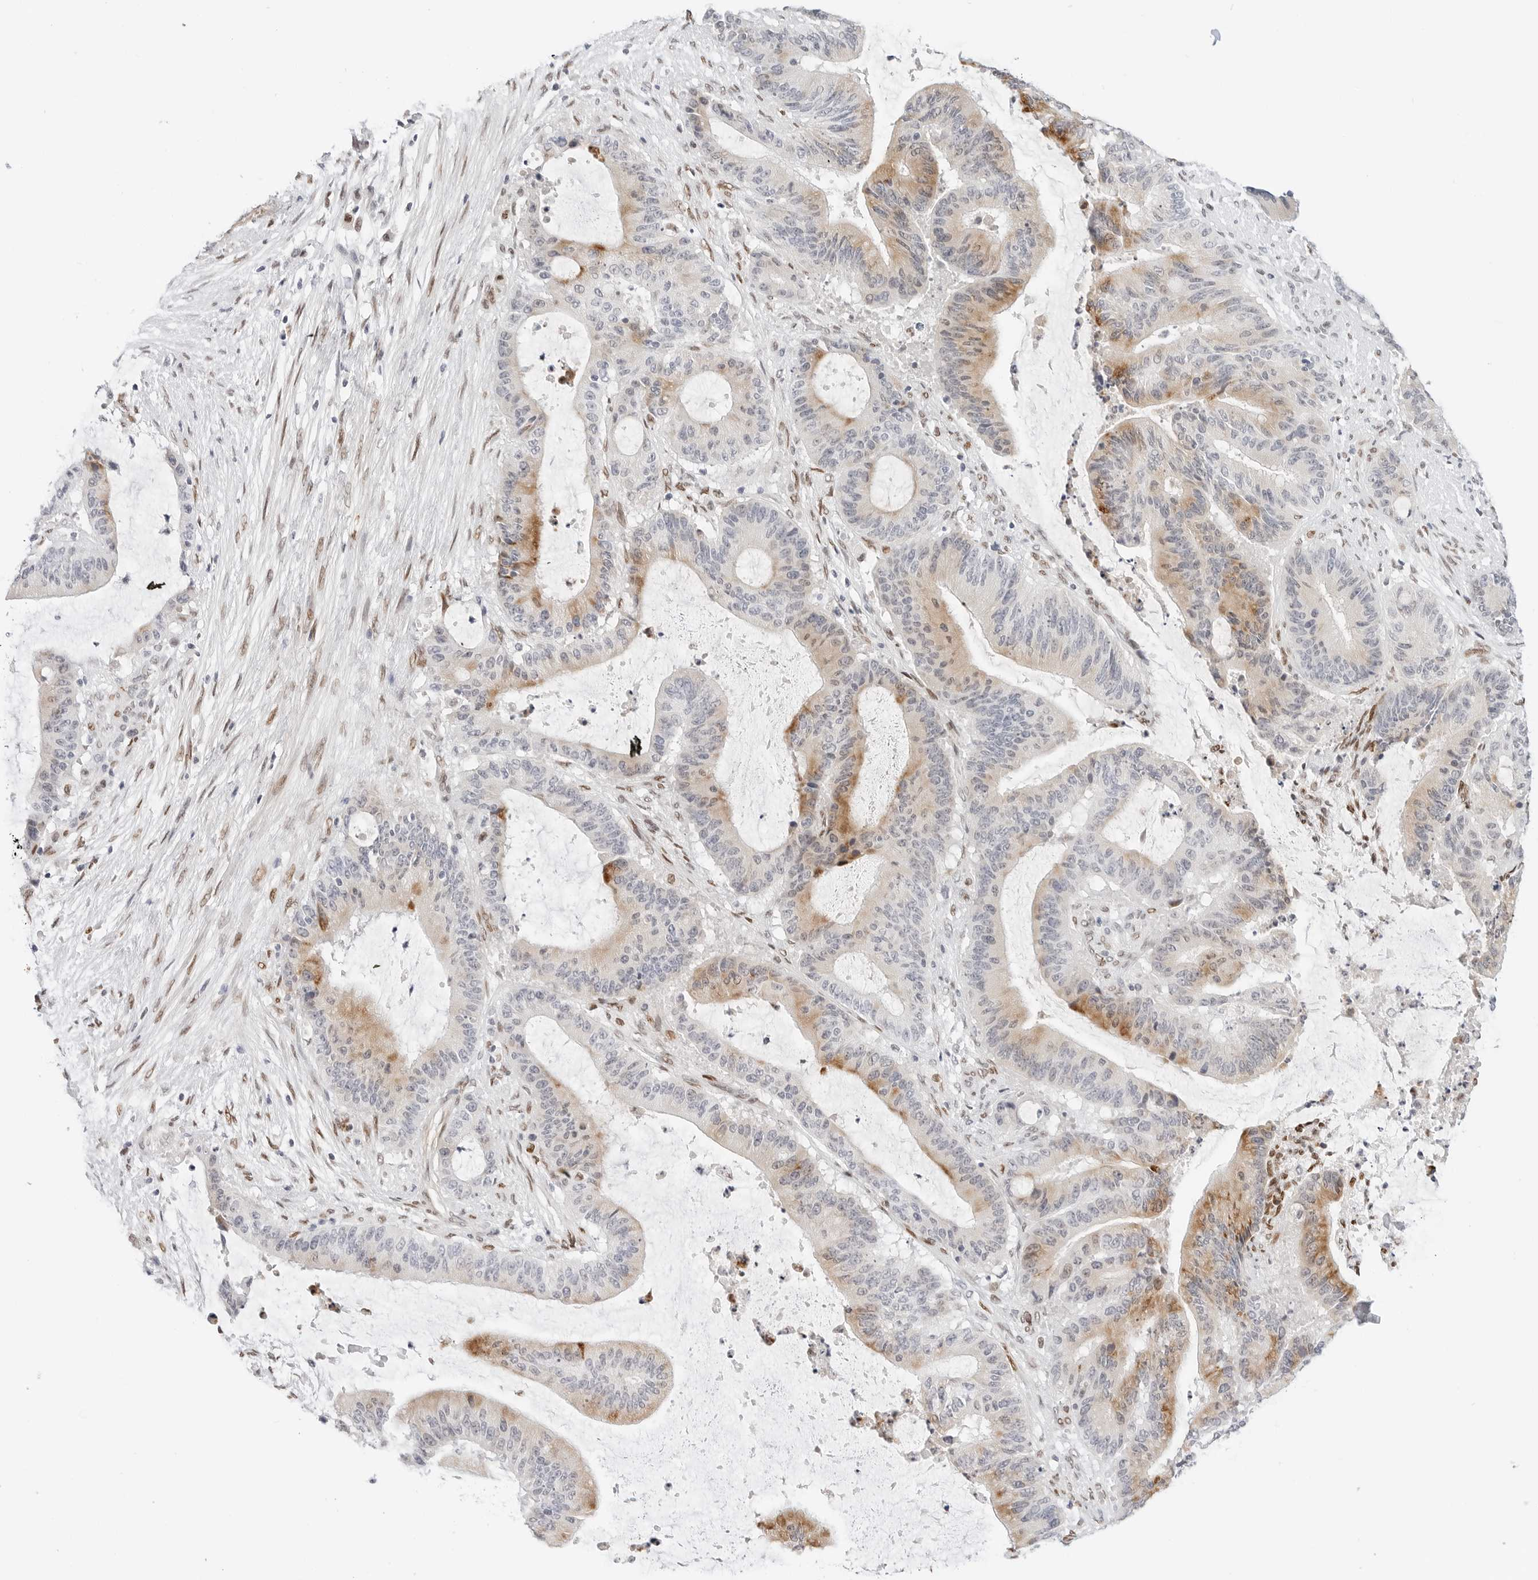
{"staining": {"intensity": "moderate", "quantity": "<25%", "location": "cytoplasmic/membranous"}, "tissue": "liver cancer", "cell_type": "Tumor cells", "image_type": "cancer", "snomed": [{"axis": "morphology", "description": "Normal tissue, NOS"}, {"axis": "morphology", "description": "Cholangiocarcinoma"}, {"axis": "topography", "description": "Liver"}, {"axis": "topography", "description": "Peripheral nerve tissue"}], "caption": "IHC image of neoplastic tissue: liver cancer stained using IHC exhibits low levels of moderate protein expression localized specifically in the cytoplasmic/membranous of tumor cells, appearing as a cytoplasmic/membranous brown color.", "gene": "SPIDR", "patient": {"sex": "female", "age": 73}}